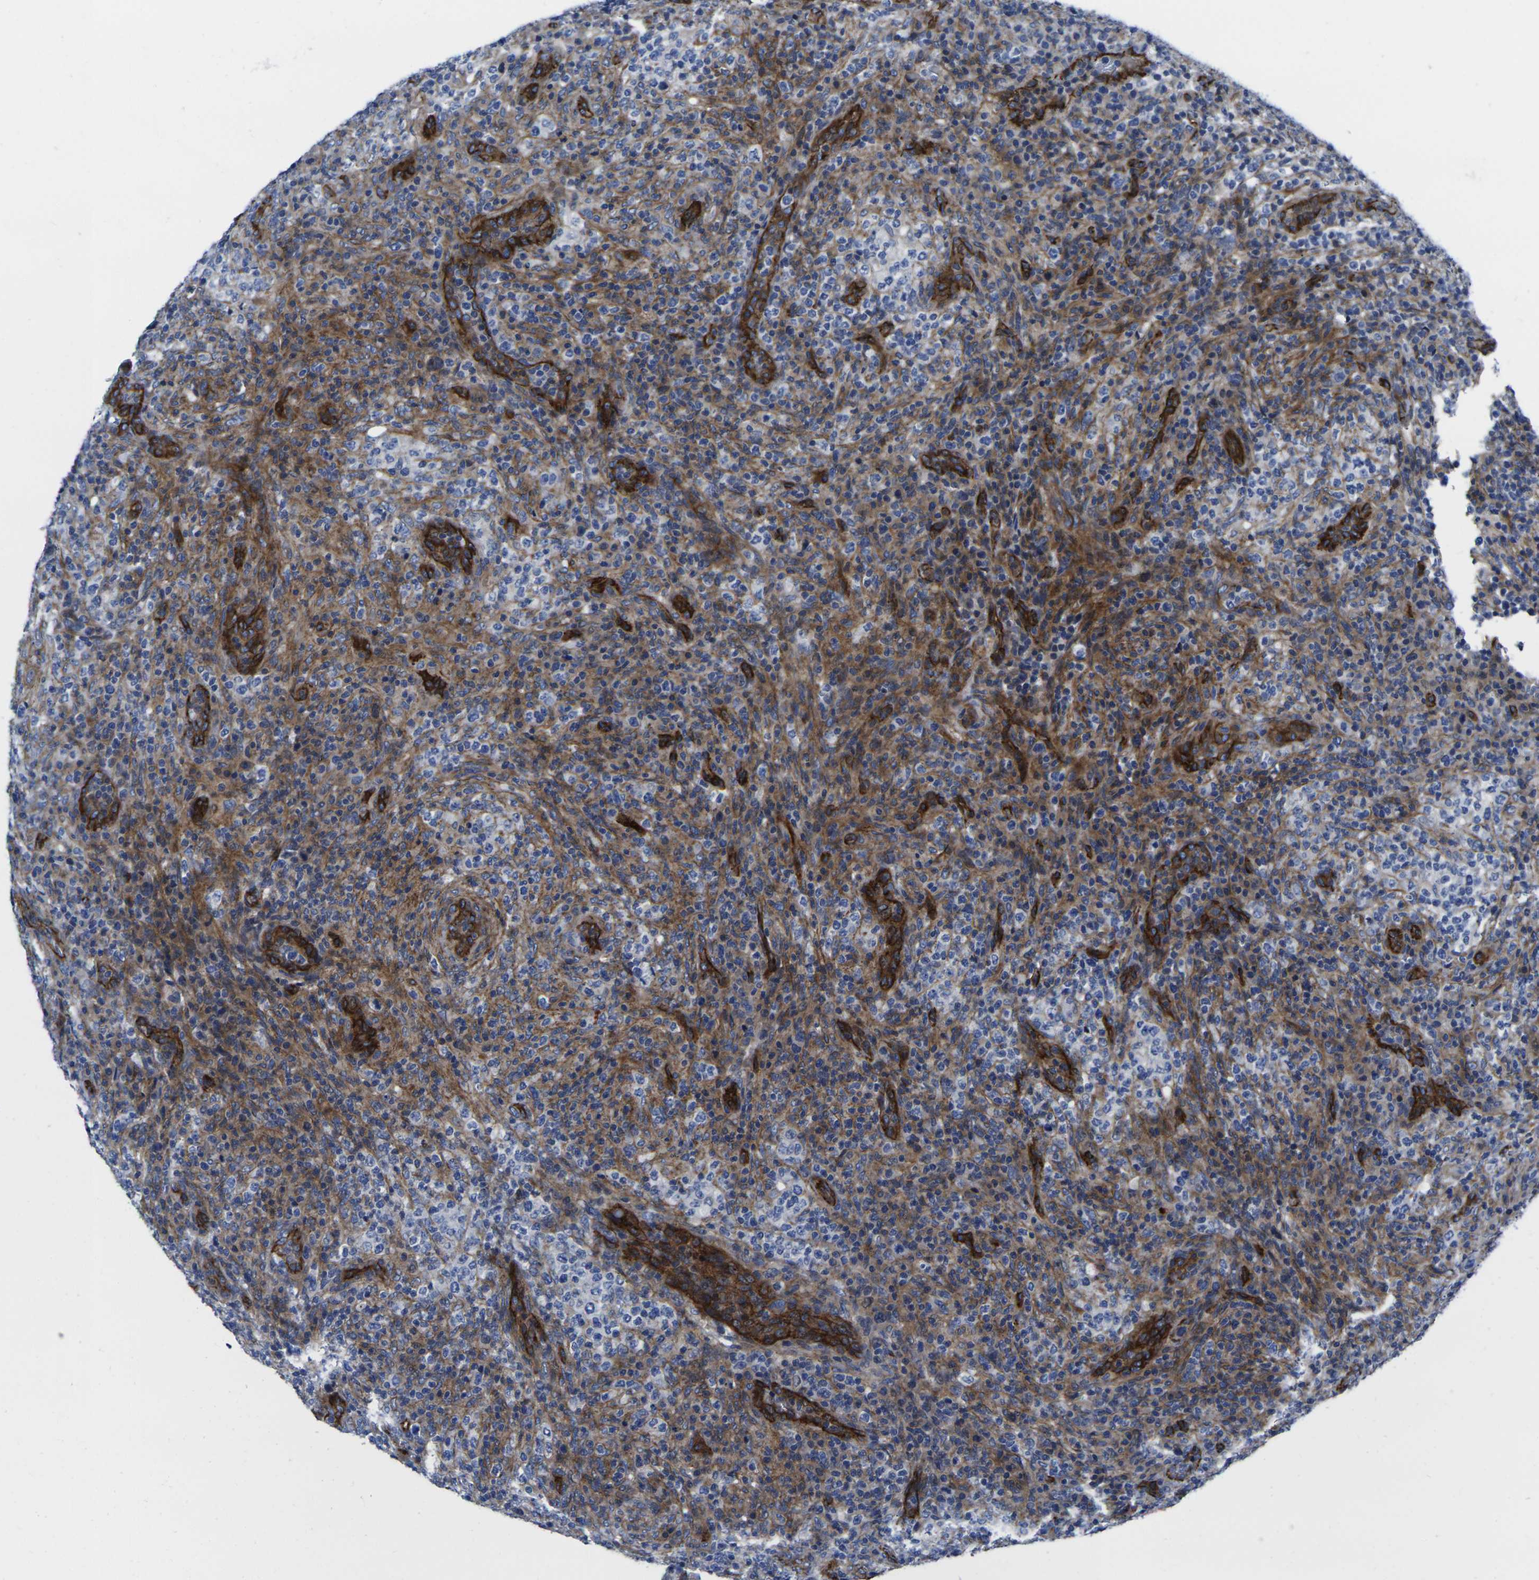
{"staining": {"intensity": "negative", "quantity": "none", "location": "none"}, "tissue": "lymphoma", "cell_type": "Tumor cells", "image_type": "cancer", "snomed": [{"axis": "morphology", "description": "Malignant lymphoma, non-Hodgkin's type, High grade"}, {"axis": "topography", "description": "Lymph node"}], "caption": "Tumor cells show no significant expression in lymphoma.", "gene": "NUMB", "patient": {"sex": "female", "age": 76}}